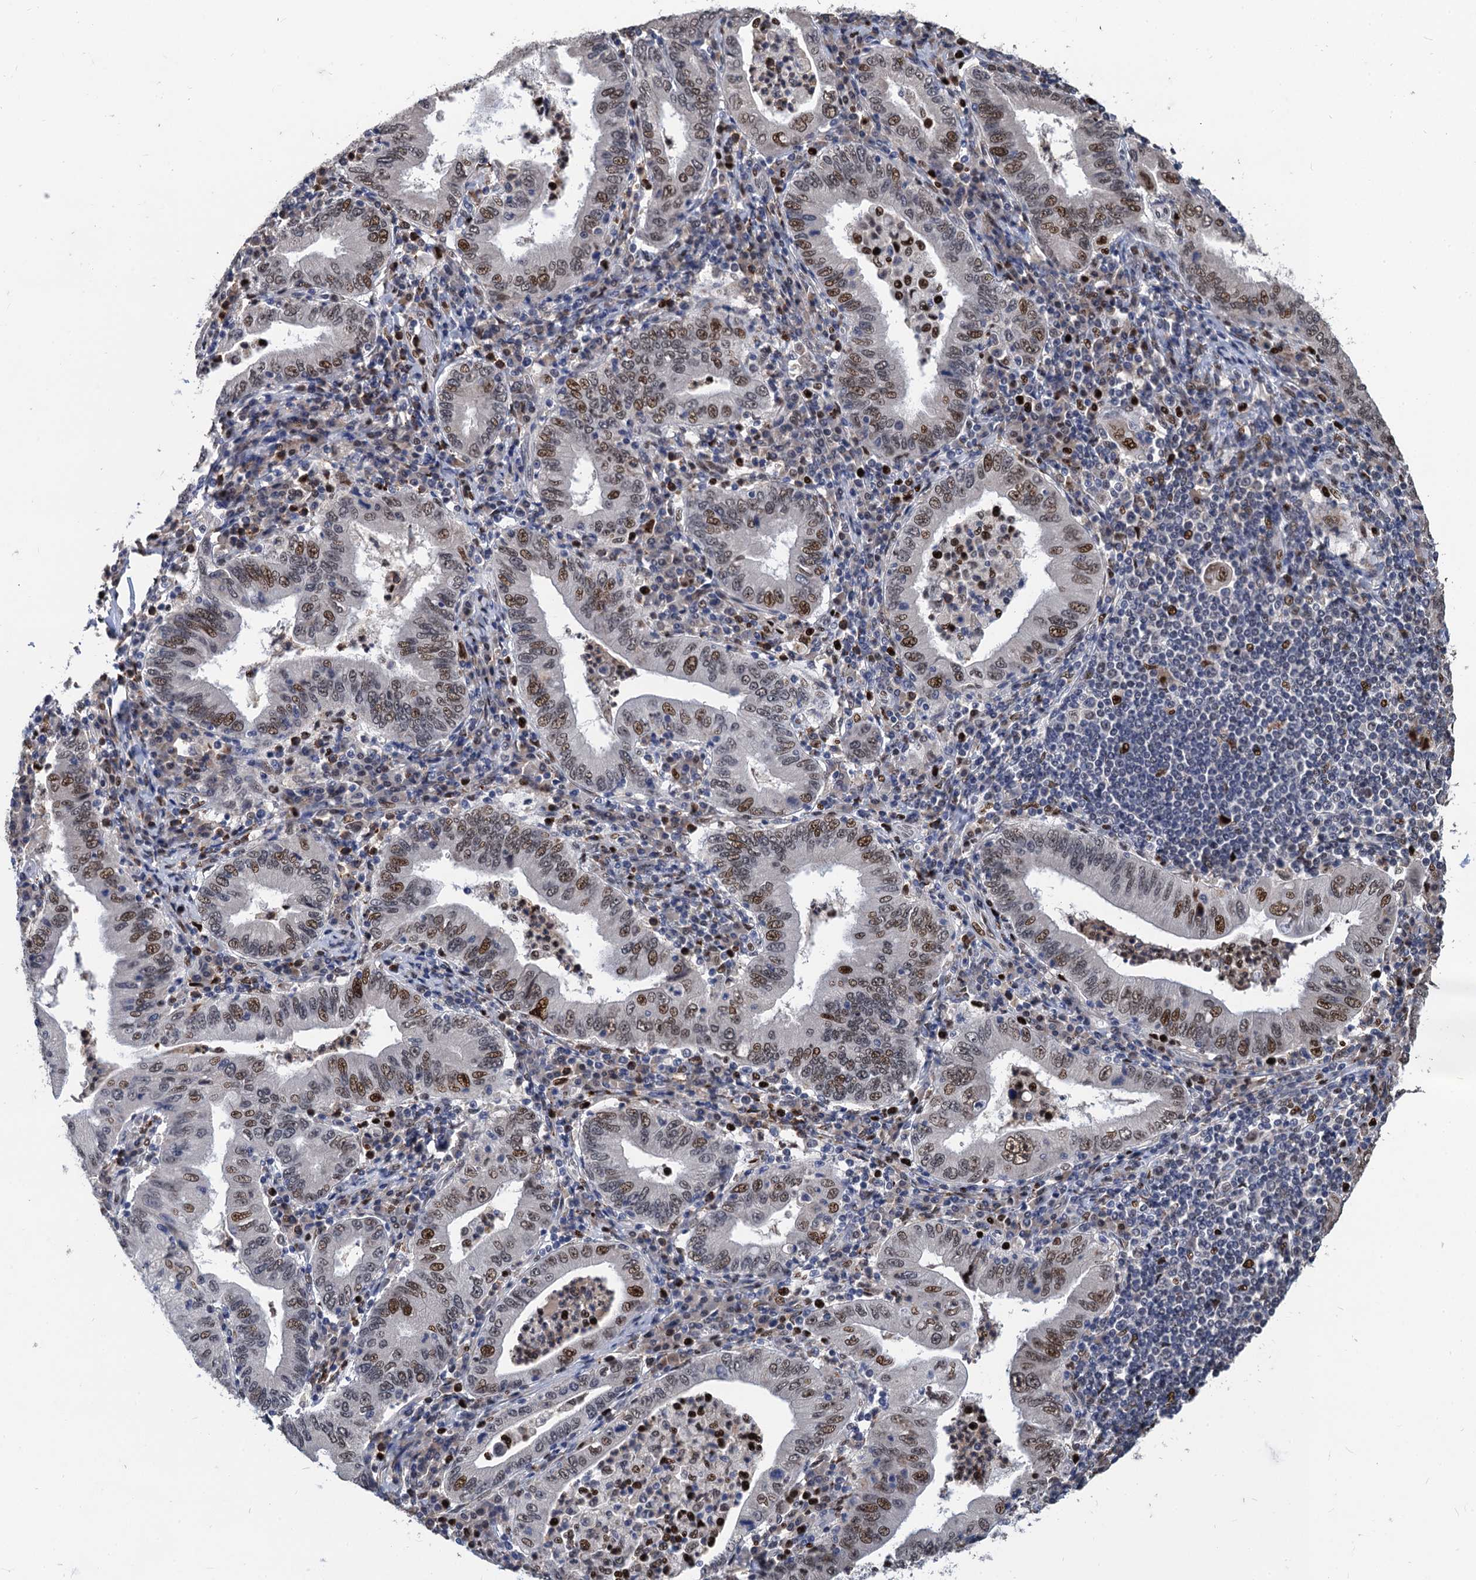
{"staining": {"intensity": "moderate", "quantity": ">75%", "location": "nuclear"}, "tissue": "stomach cancer", "cell_type": "Tumor cells", "image_type": "cancer", "snomed": [{"axis": "morphology", "description": "Normal tissue, NOS"}, {"axis": "morphology", "description": "Adenocarcinoma, NOS"}, {"axis": "topography", "description": "Esophagus"}, {"axis": "topography", "description": "Stomach, upper"}, {"axis": "topography", "description": "Peripheral nerve tissue"}], "caption": "Immunohistochemical staining of stomach cancer (adenocarcinoma) displays medium levels of moderate nuclear protein expression in approximately >75% of tumor cells. (DAB = brown stain, brightfield microscopy at high magnification).", "gene": "TSEN34", "patient": {"sex": "male", "age": 62}}